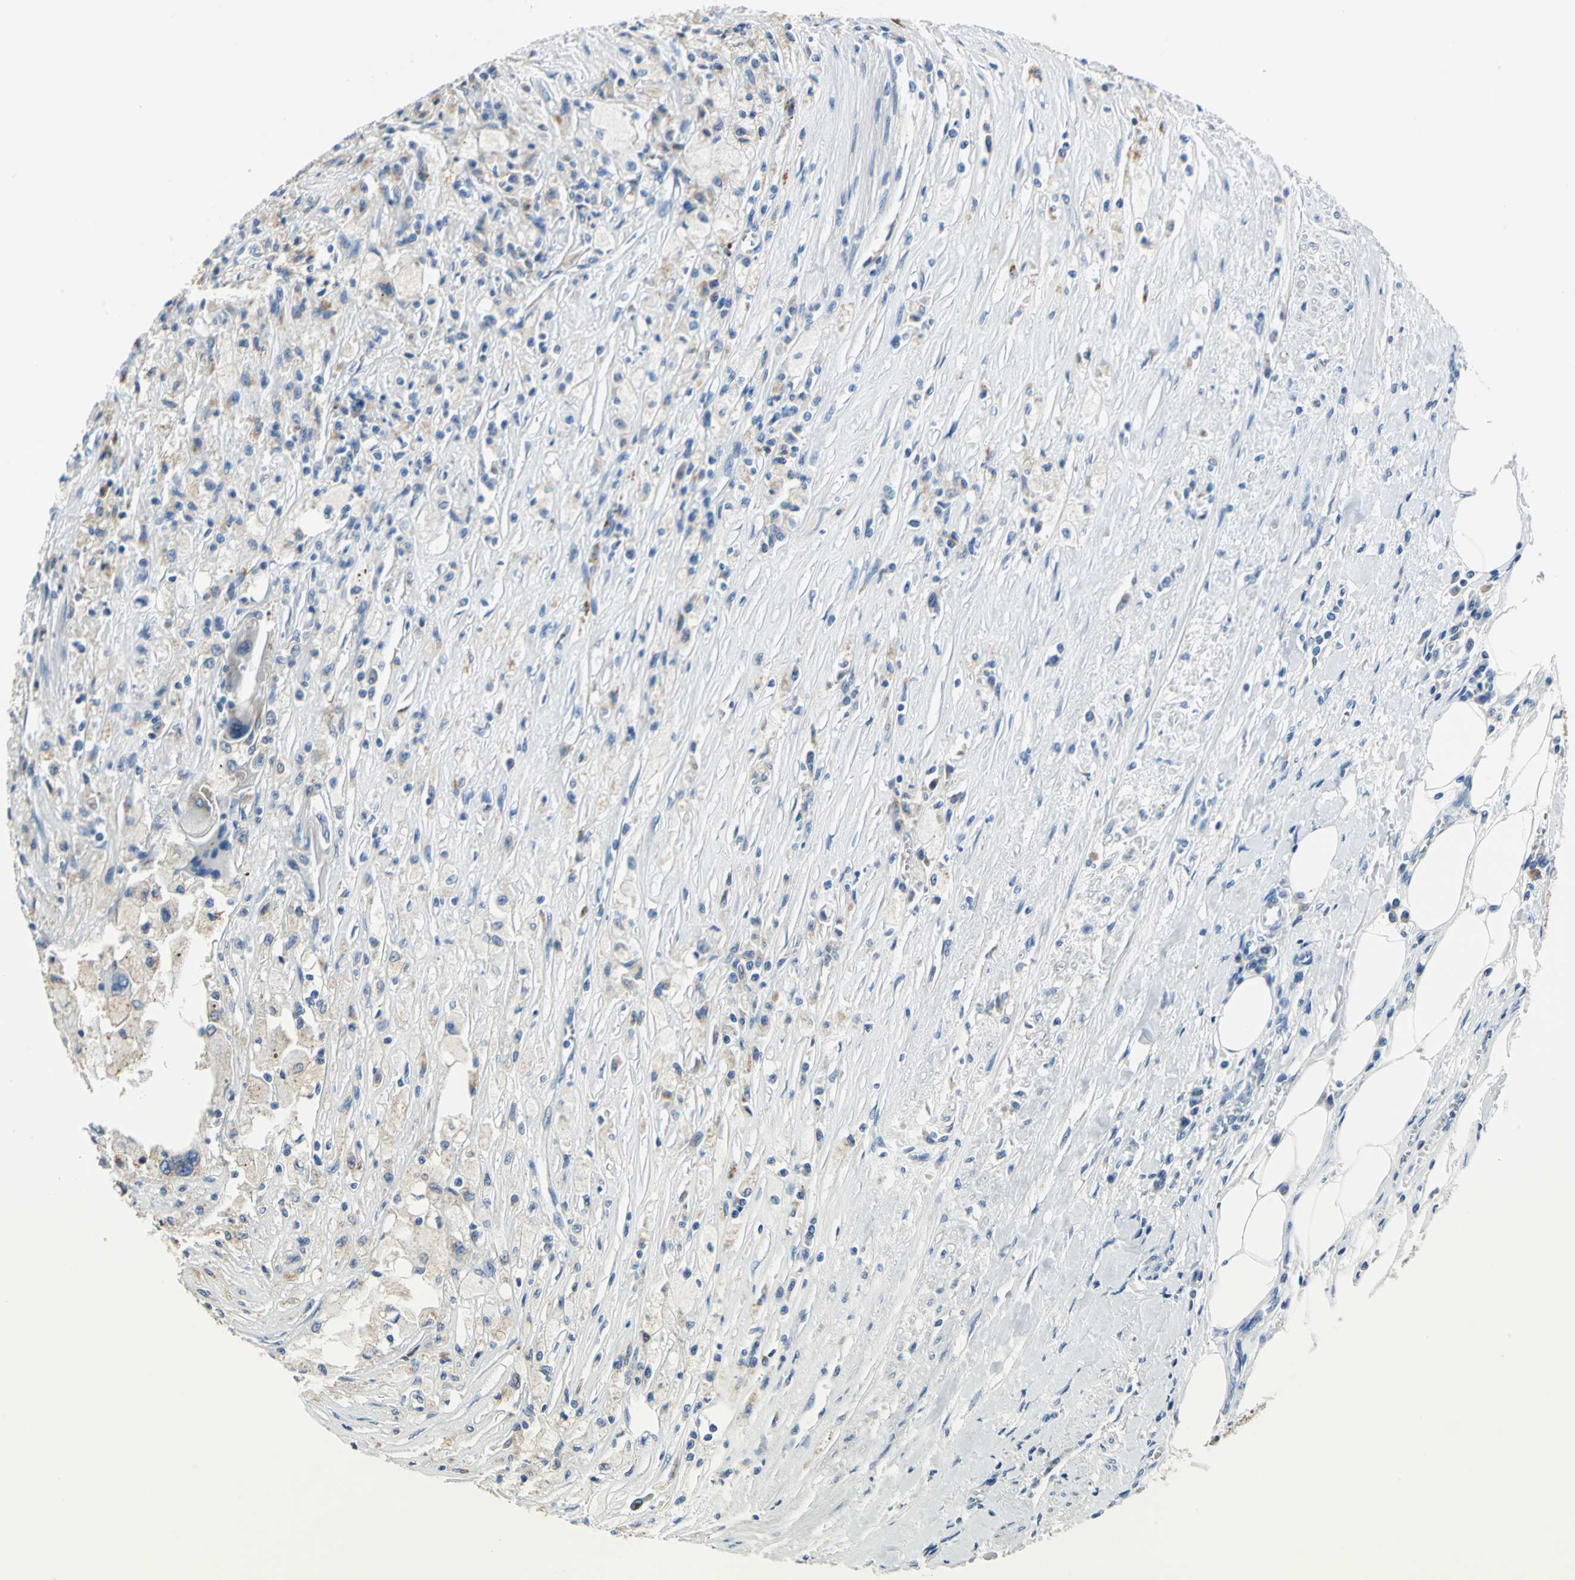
{"staining": {"intensity": "weak", "quantity": ">75%", "location": "cytoplasmic/membranous"}, "tissue": "renal cancer", "cell_type": "Tumor cells", "image_type": "cancer", "snomed": [{"axis": "morphology", "description": "Normal tissue, NOS"}, {"axis": "morphology", "description": "Adenocarcinoma, NOS"}, {"axis": "topography", "description": "Kidney"}], "caption": "Tumor cells display low levels of weak cytoplasmic/membranous positivity in about >75% of cells in renal cancer (adenocarcinoma). (DAB = brown stain, brightfield microscopy at high magnification).", "gene": "RASD2", "patient": {"sex": "male", "age": 71}}